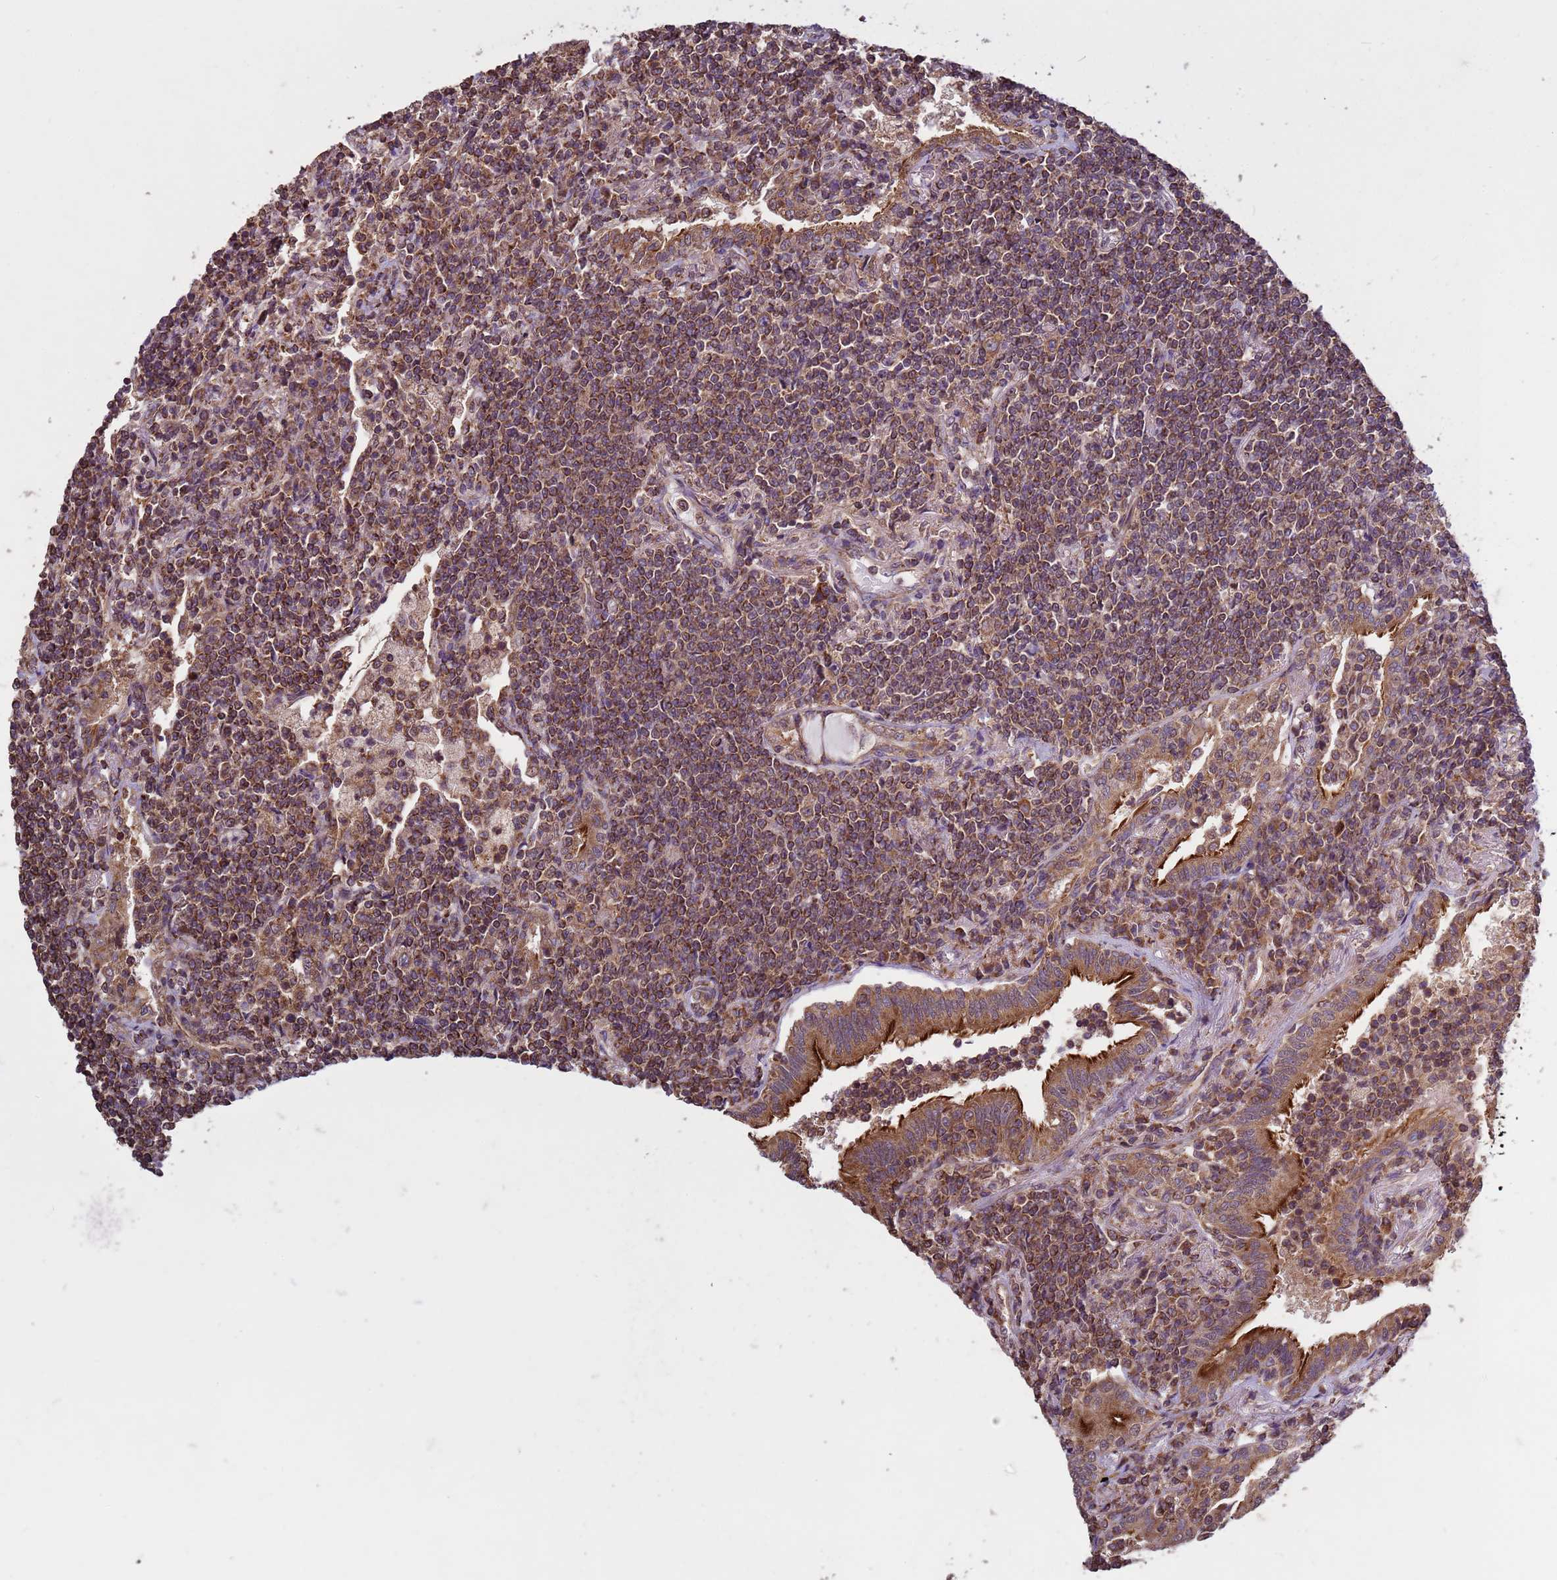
{"staining": {"intensity": "moderate", "quantity": ">75%", "location": "cytoplasmic/membranous"}, "tissue": "lymphoma", "cell_type": "Tumor cells", "image_type": "cancer", "snomed": [{"axis": "morphology", "description": "Malignant lymphoma, non-Hodgkin's type, Low grade"}, {"axis": "topography", "description": "Lung"}], "caption": "Malignant lymphoma, non-Hodgkin's type (low-grade) stained with IHC exhibits moderate cytoplasmic/membranous staining in about >75% of tumor cells.", "gene": "P2RX7", "patient": {"sex": "female", "age": 71}}